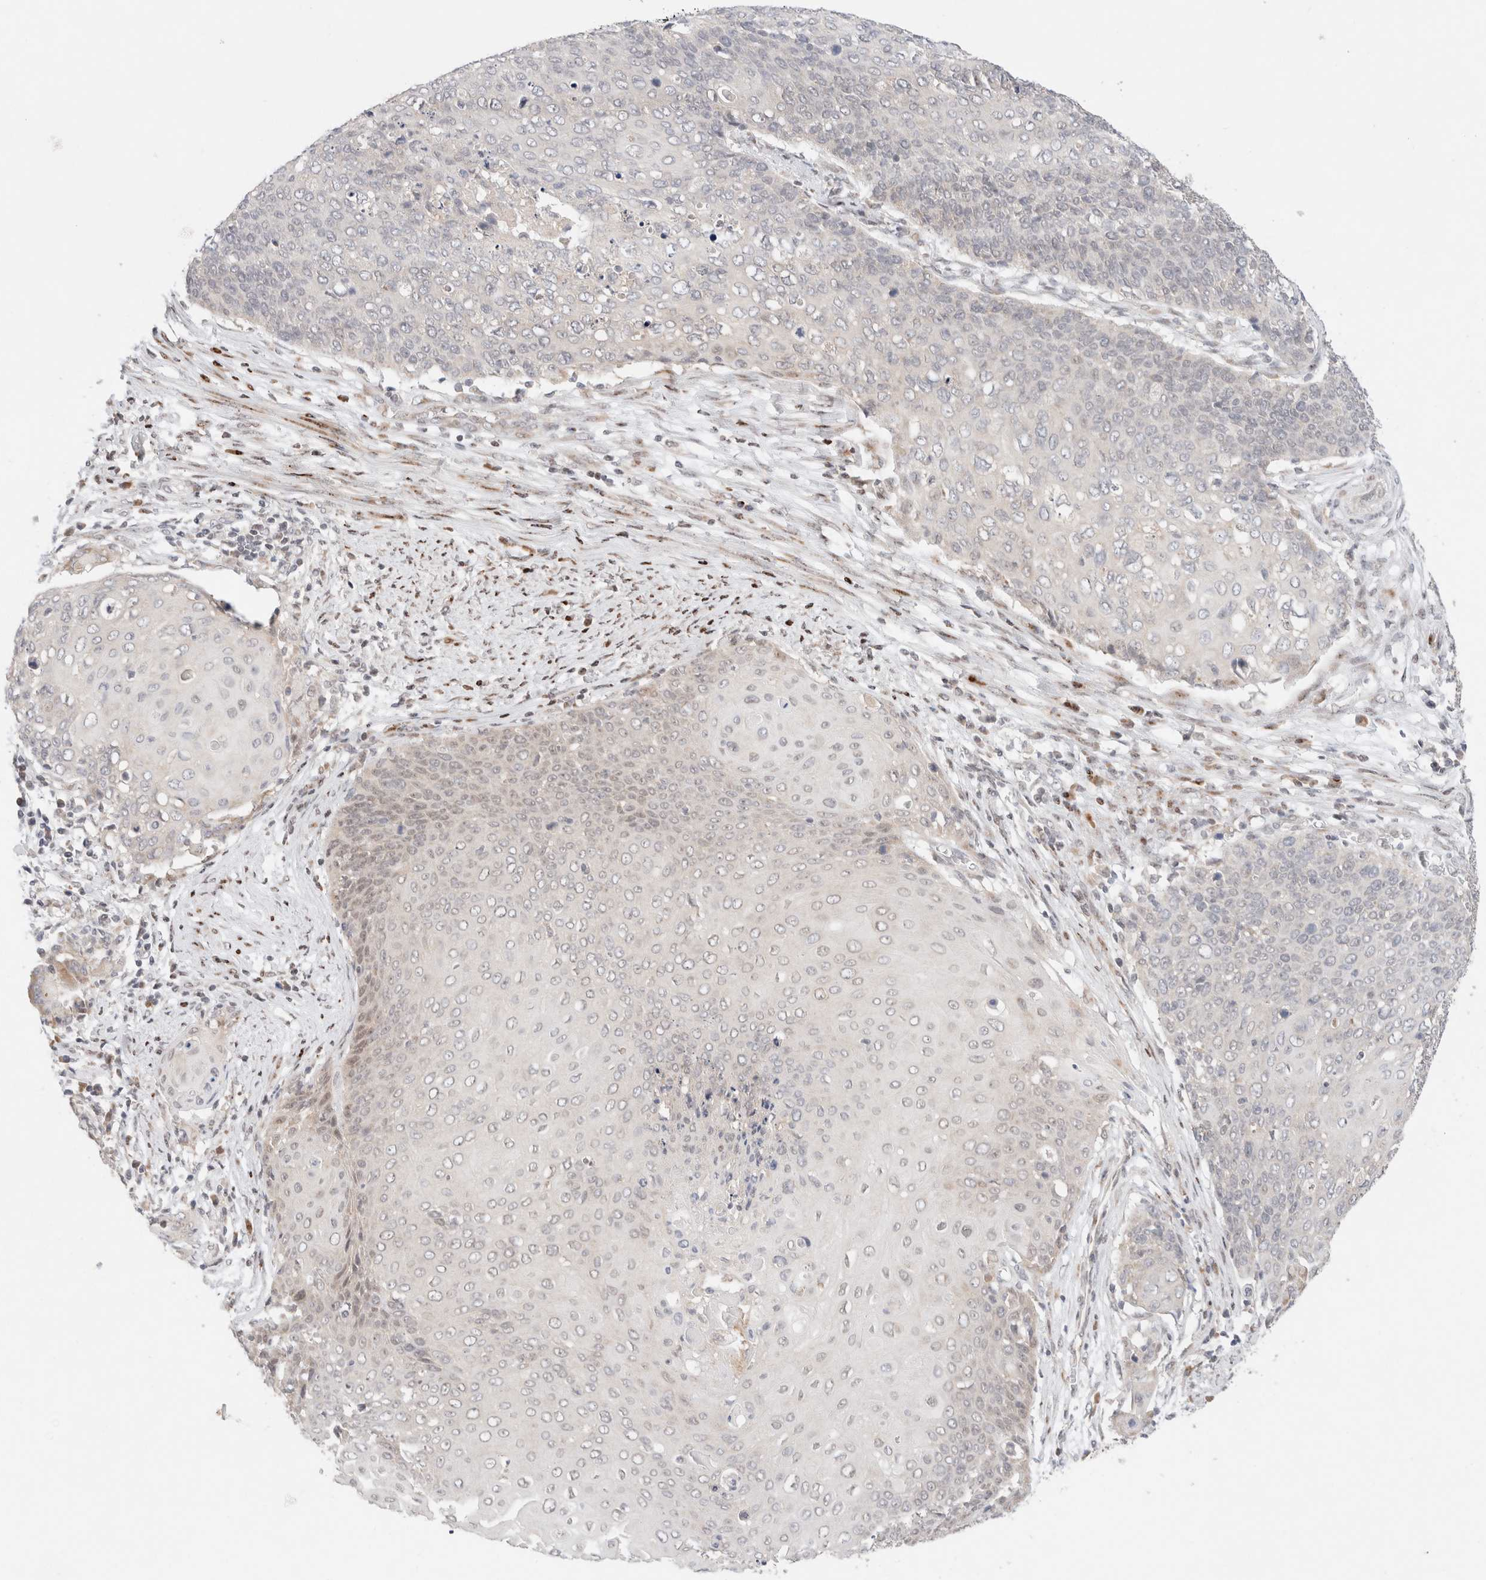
{"staining": {"intensity": "negative", "quantity": "none", "location": "none"}, "tissue": "cervical cancer", "cell_type": "Tumor cells", "image_type": "cancer", "snomed": [{"axis": "morphology", "description": "Squamous cell carcinoma, NOS"}, {"axis": "topography", "description": "Cervix"}], "caption": "Protein analysis of cervical squamous cell carcinoma demonstrates no significant positivity in tumor cells.", "gene": "ERI3", "patient": {"sex": "female", "age": 39}}